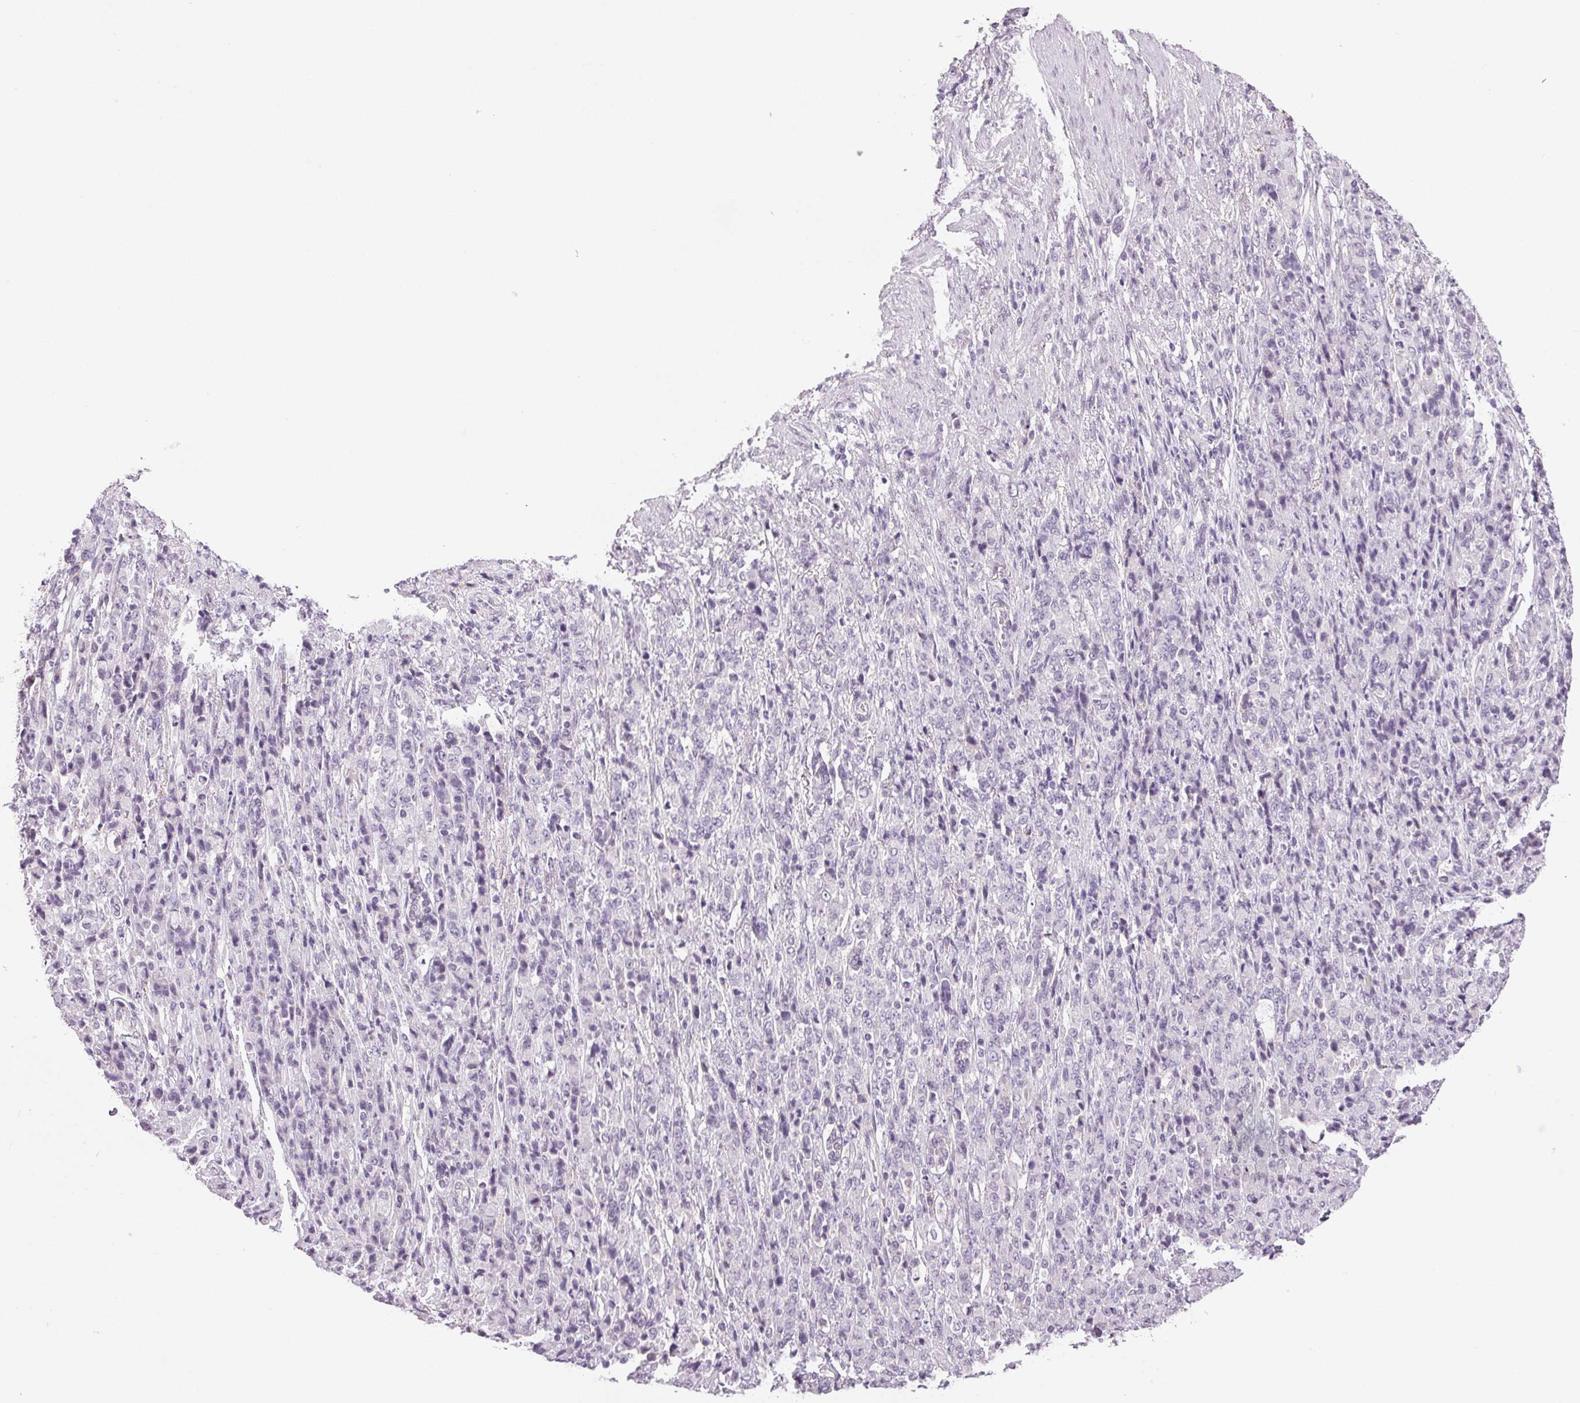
{"staining": {"intensity": "negative", "quantity": "none", "location": "none"}, "tissue": "stomach cancer", "cell_type": "Tumor cells", "image_type": "cancer", "snomed": [{"axis": "morphology", "description": "Adenocarcinoma, NOS"}, {"axis": "topography", "description": "Stomach"}], "caption": "Stomach cancer stained for a protein using IHC shows no staining tumor cells.", "gene": "DNAJC6", "patient": {"sex": "female", "age": 79}}